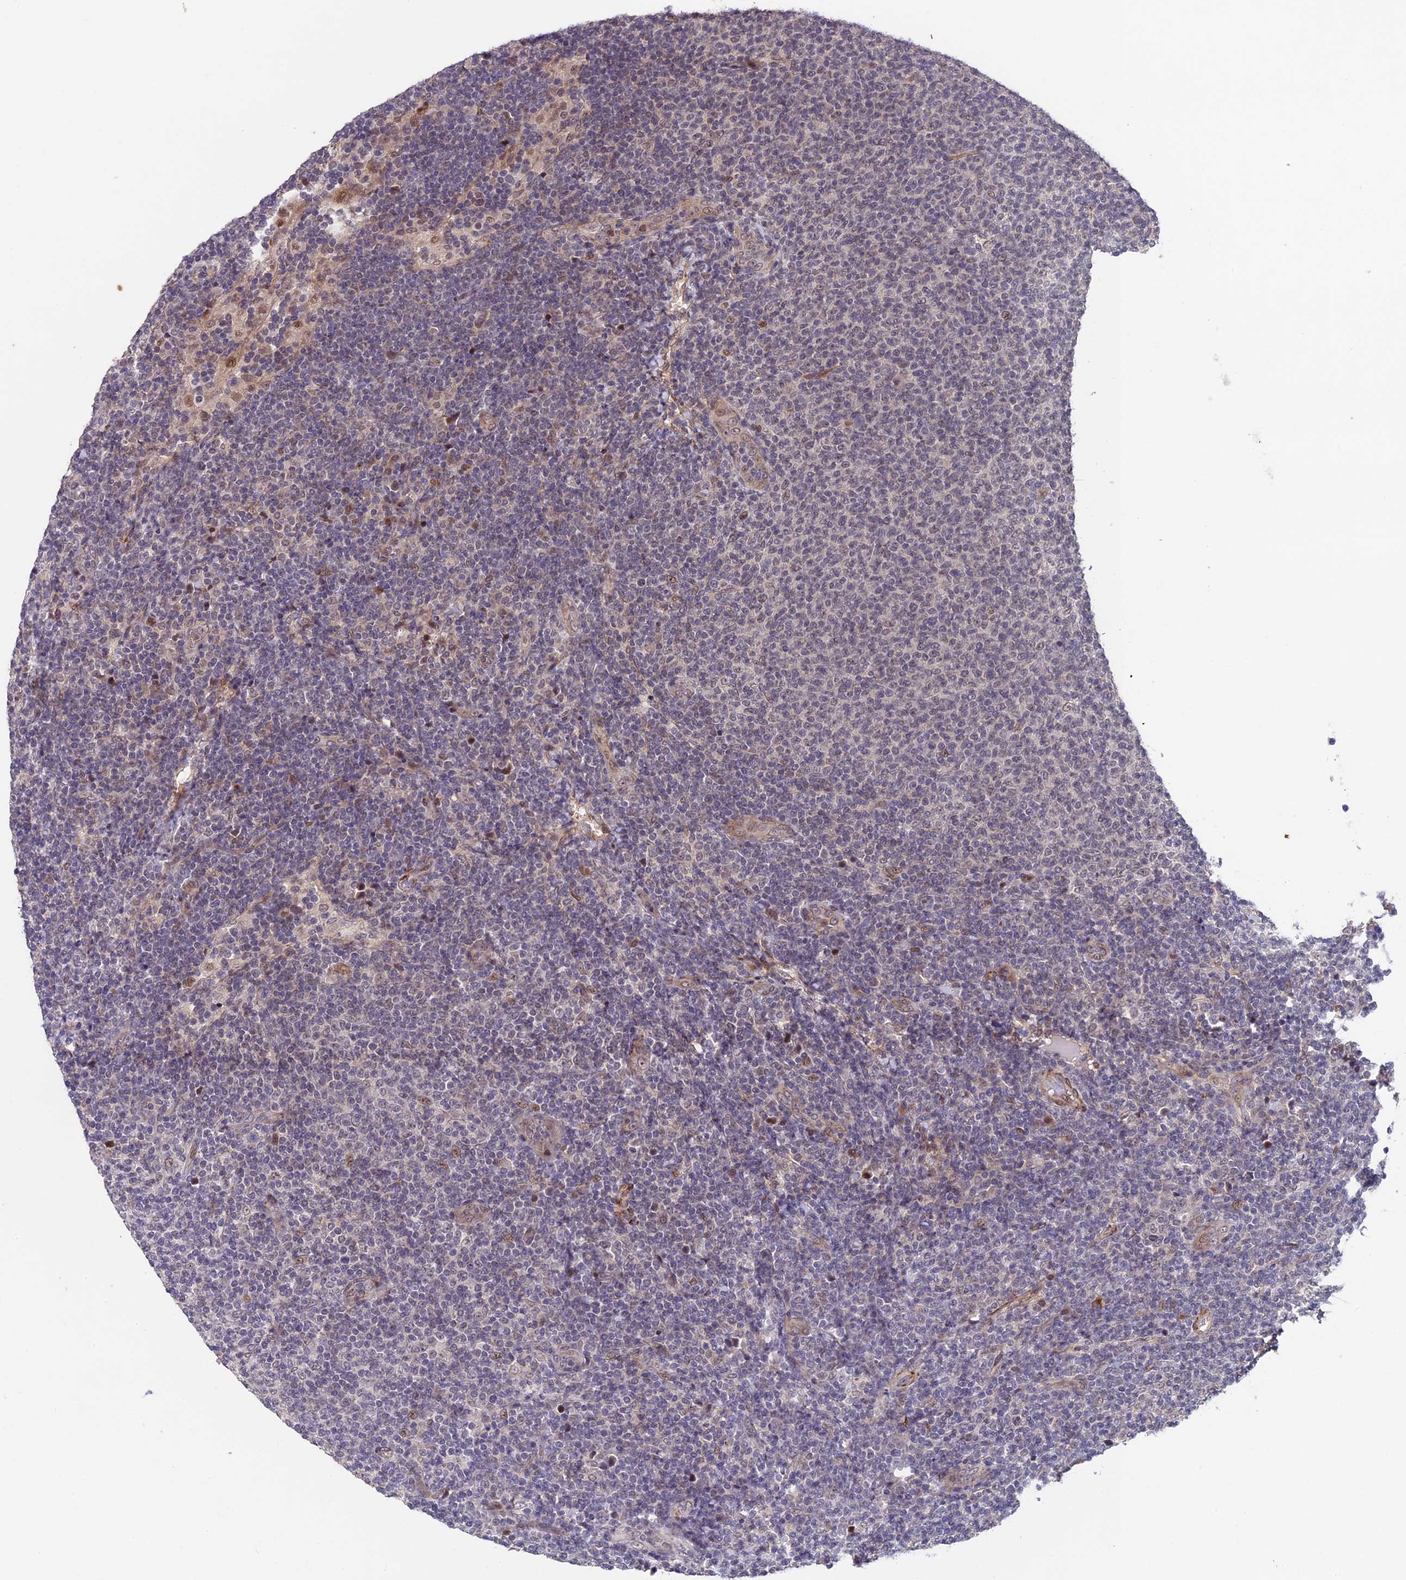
{"staining": {"intensity": "negative", "quantity": "none", "location": "none"}, "tissue": "lymphoma", "cell_type": "Tumor cells", "image_type": "cancer", "snomed": [{"axis": "morphology", "description": "Malignant lymphoma, non-Hodgkin's type, Low grade"}, {"axis": "topography", "description": "Lymph node"}], "caption": "A high-resolution image shows IHC staining of lymphoma, which displays no significant positivity in tumor cells.", "gene": "SIPA1L3", "patient": {"sex": "male", "age": 66}}